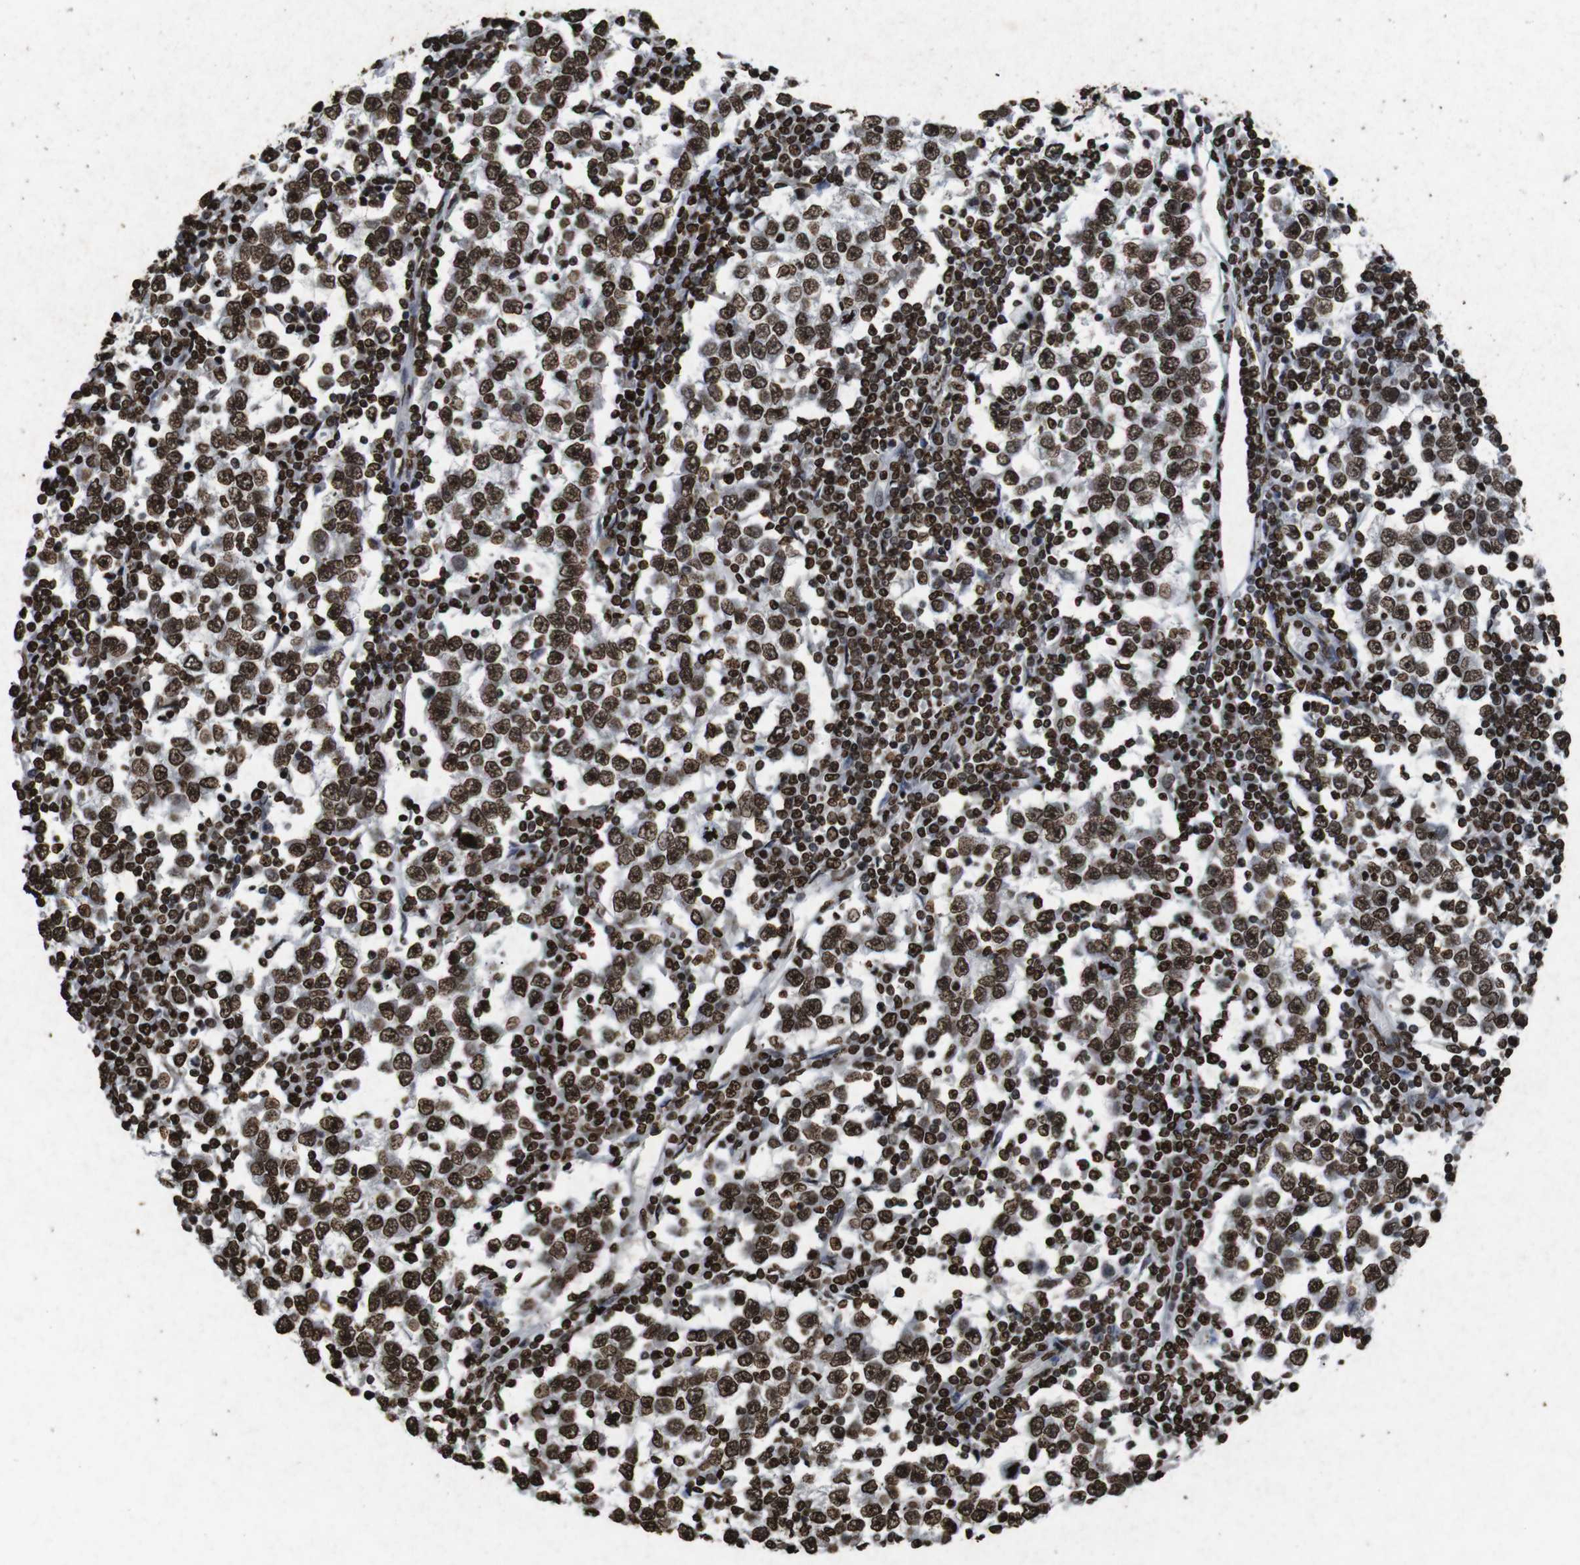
{"staining": {"intensity": "strong", "quantity": ">75%", "location": "nuclear"}, "tissue": "testis cancer", "cell_type": "Tumor cells", "image_type": "cancer", "snomed": [{"axis": "morphology", "description": "Seminoma, NOS"}, {"axis": "topography", "description": "Testis"}], "caption": "This photomicrograph displays immunohistochemistry staining of human seminoma (testis), with high strong nuclear staining in about >75% of tumor cells.", "gene": "MDM2", "patient": {"sex": "male", "age": 65}}